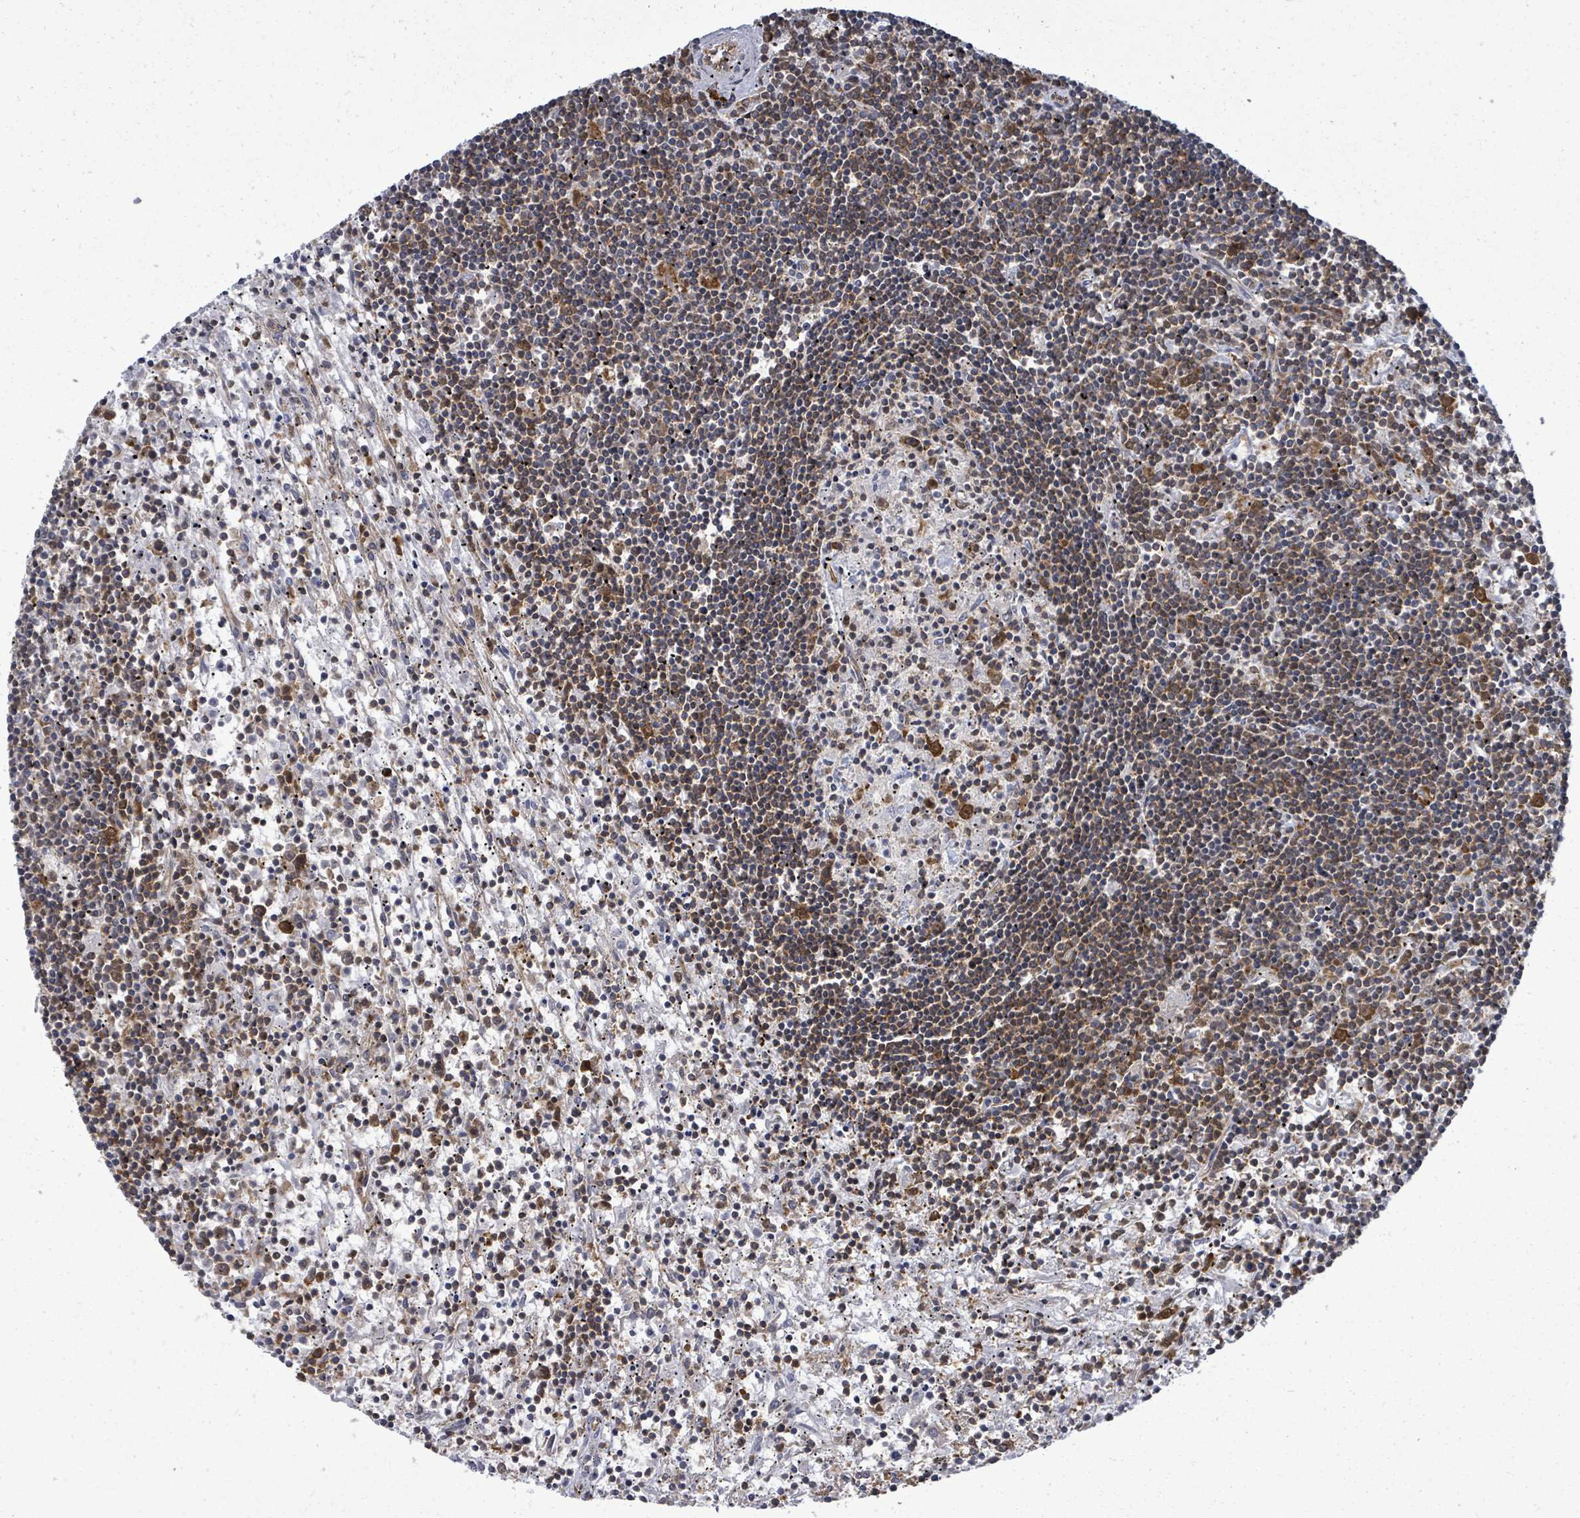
{"staining": {"intensity": "moderate", "quantity": "<25%", "location": "cytoplasmic/membranous"}, "tissue": "lymphoma", "cell_type": "Tumor cells", "image_type": "cancer", "snomed": [{"axis": "morphology", "description": "Malignant lymphoma, non-Hodgkin's type, Low grade"}, {"axis": "topography", "description": "Spleen"}], "caption": "Approximately <25% of tumor cells in lymphoma exhibit moderate cytoplasmic/membranous protein positivity as visualized by brown immunohistochemical staining.", "gene": "EIF3C", "patient": {"sex": "male", "age": 76}}